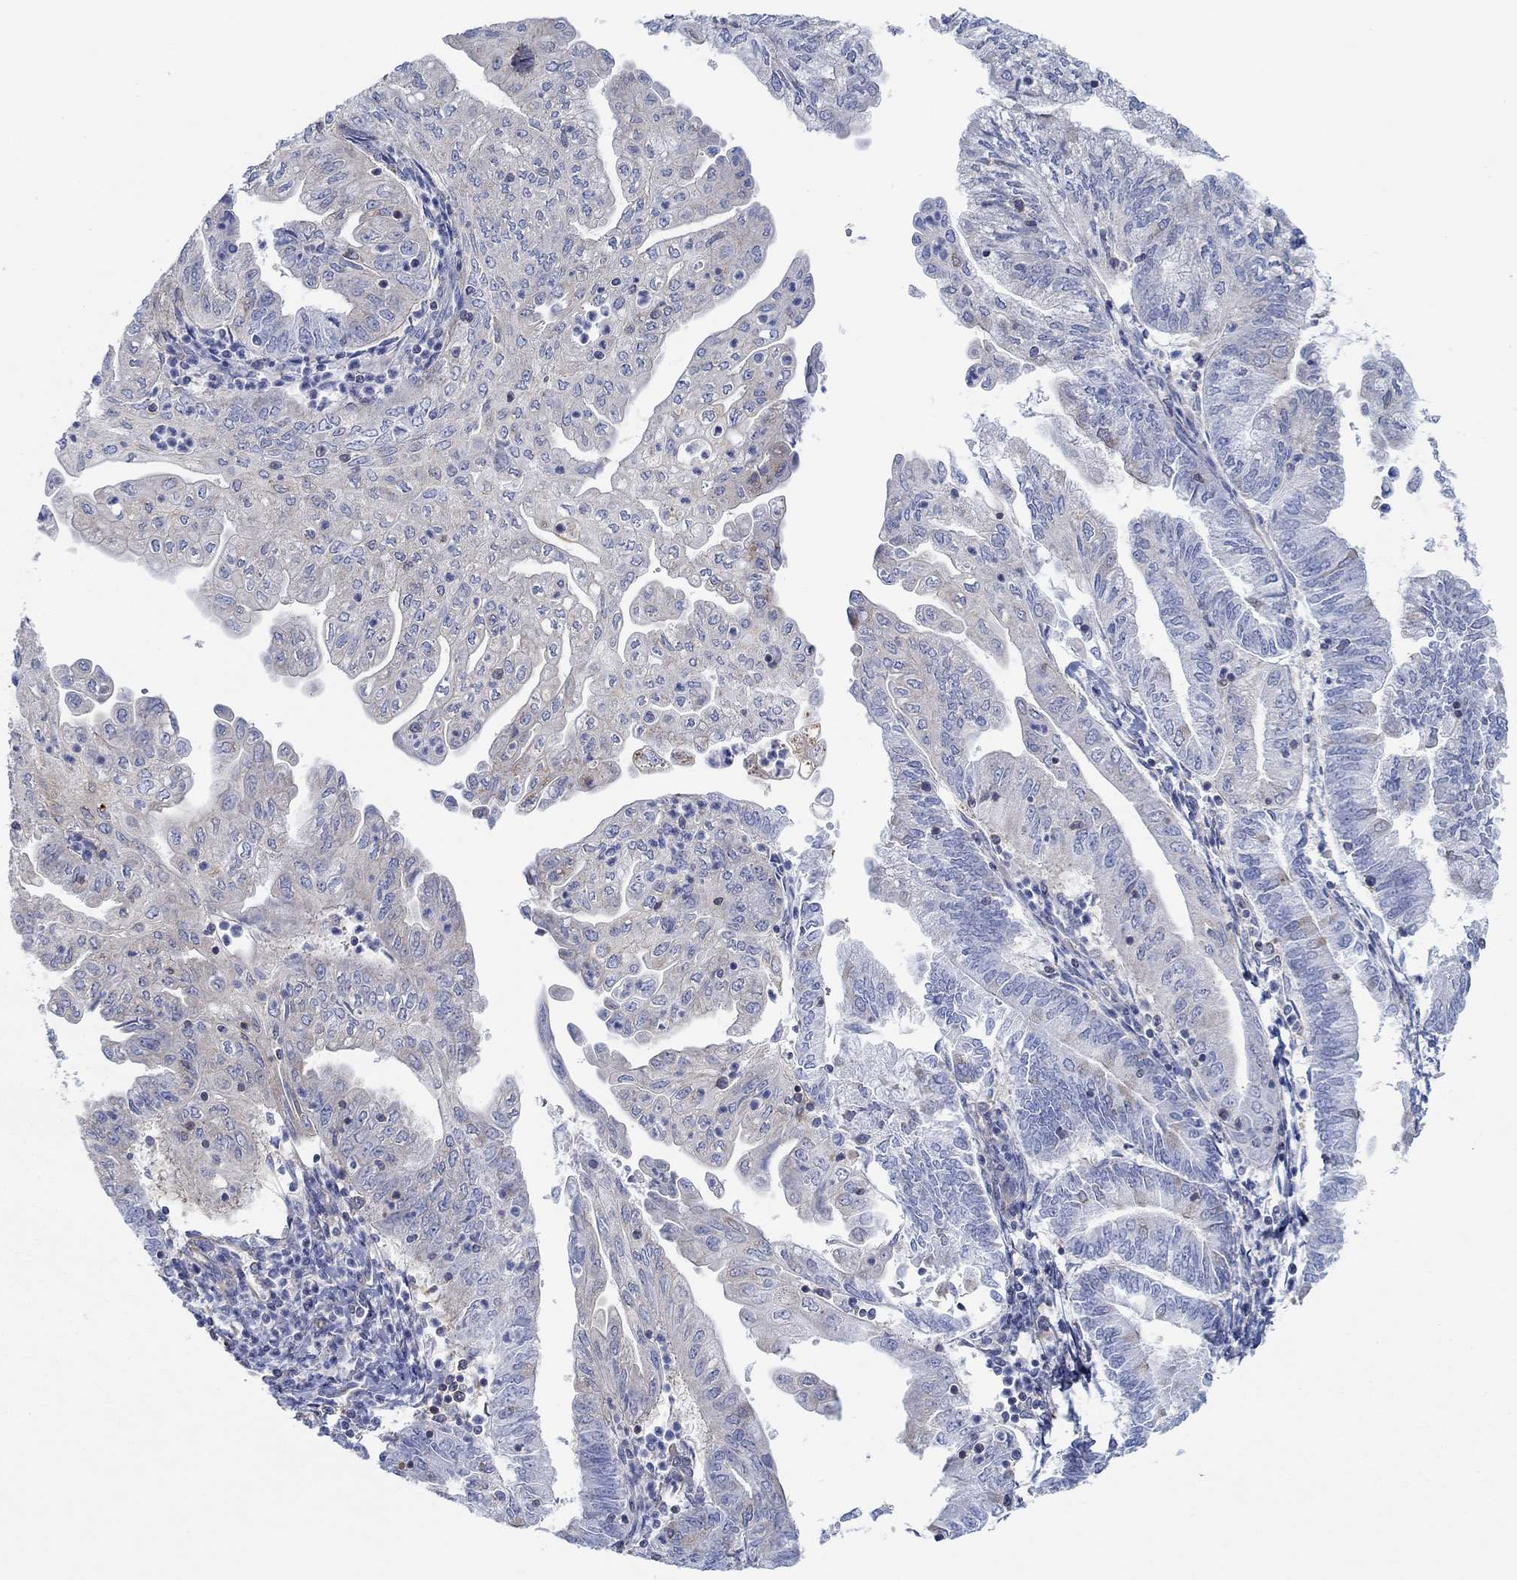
{"staining": {"intensity": "negative", "quantity": "none", "location": "none"}, "tissue": "endometrial cancer", "cell_type": "Tumor cells", "image_type": "cancer", "snomed": [{"axis": "morphology", "description": "Adenocarcinoma, NOS"}, {"axis": "topography", "description": "Endometrium"}], "caption": "IHC histopathology image of neoplastic tissue: endometrial adenocarcinoma stained with DAB reveals no significant protein staining in tumor cells. (Stains: DAB immunohistochemistry with hematoxylin counter stain, Microscopy: brightfield microscopy at high magnification).", "gene": "SPAG9", "patient": {"sex": "female", "age": 55}}